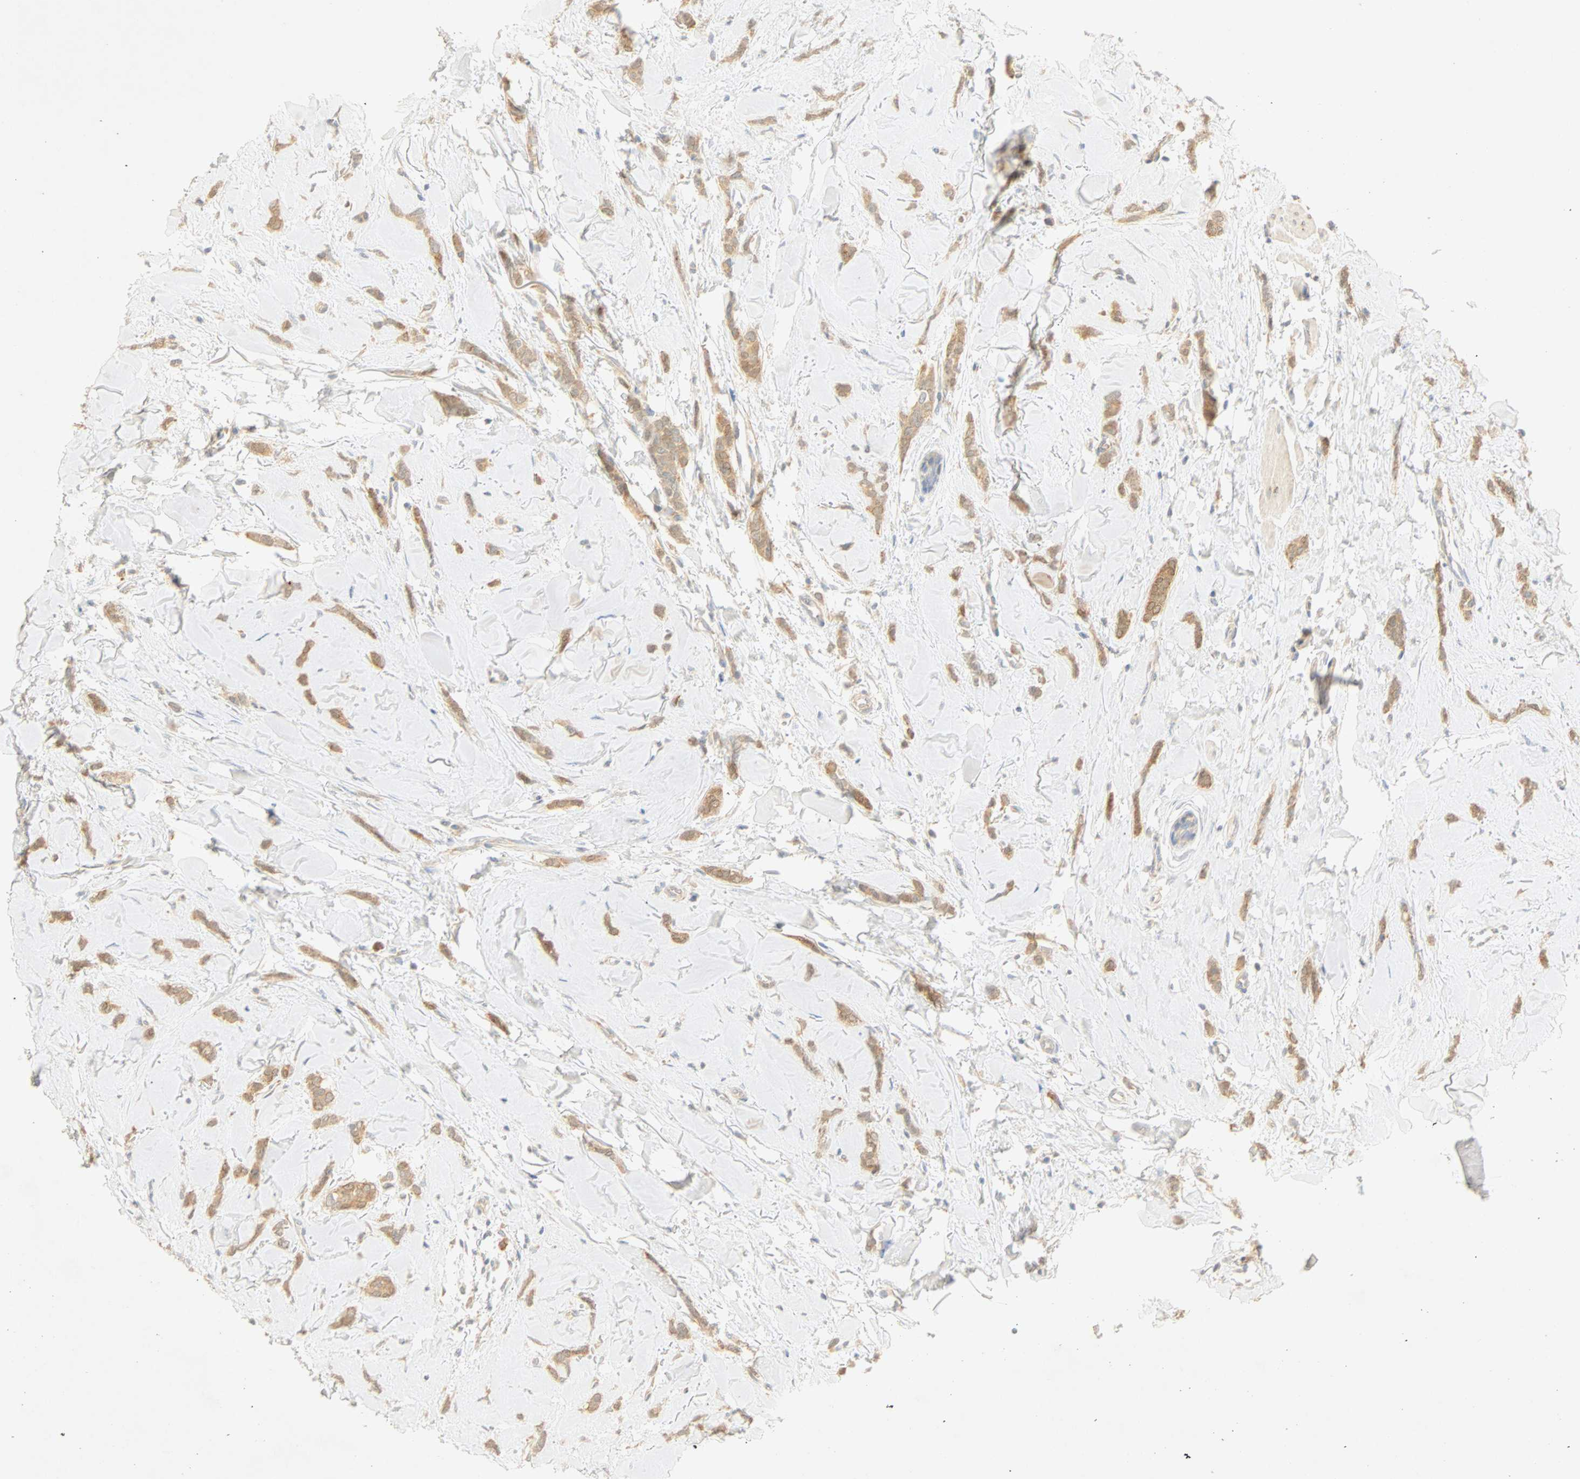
{"staining": {"intensity": "moderate", "quantity": ">75%", "location": "cytoplasmic/membranous"}, "tissue": "breast cancer", "cell_type": "Tumor cells", "image_type": "cancer", "snomed": [{"axis": "morphology", "description": "Lobular carcinoma"}, {"axis": "topography", "description": "Skin"}, {"axis": "topography", "description": "Breast"}], "caption": "The histopathology image displays immunohistochemical staining of breast lobular carcinoma. There is moderate cytoplasmic/membranous expression is present in approximately >75% of tumor cells. Using DAB (brown) and hematoxylin (blue) stains, captured at high magnification using brightfield microscopy.", "gene": "SELENBP1", "patient": {"sex": "female", "age": 46}}